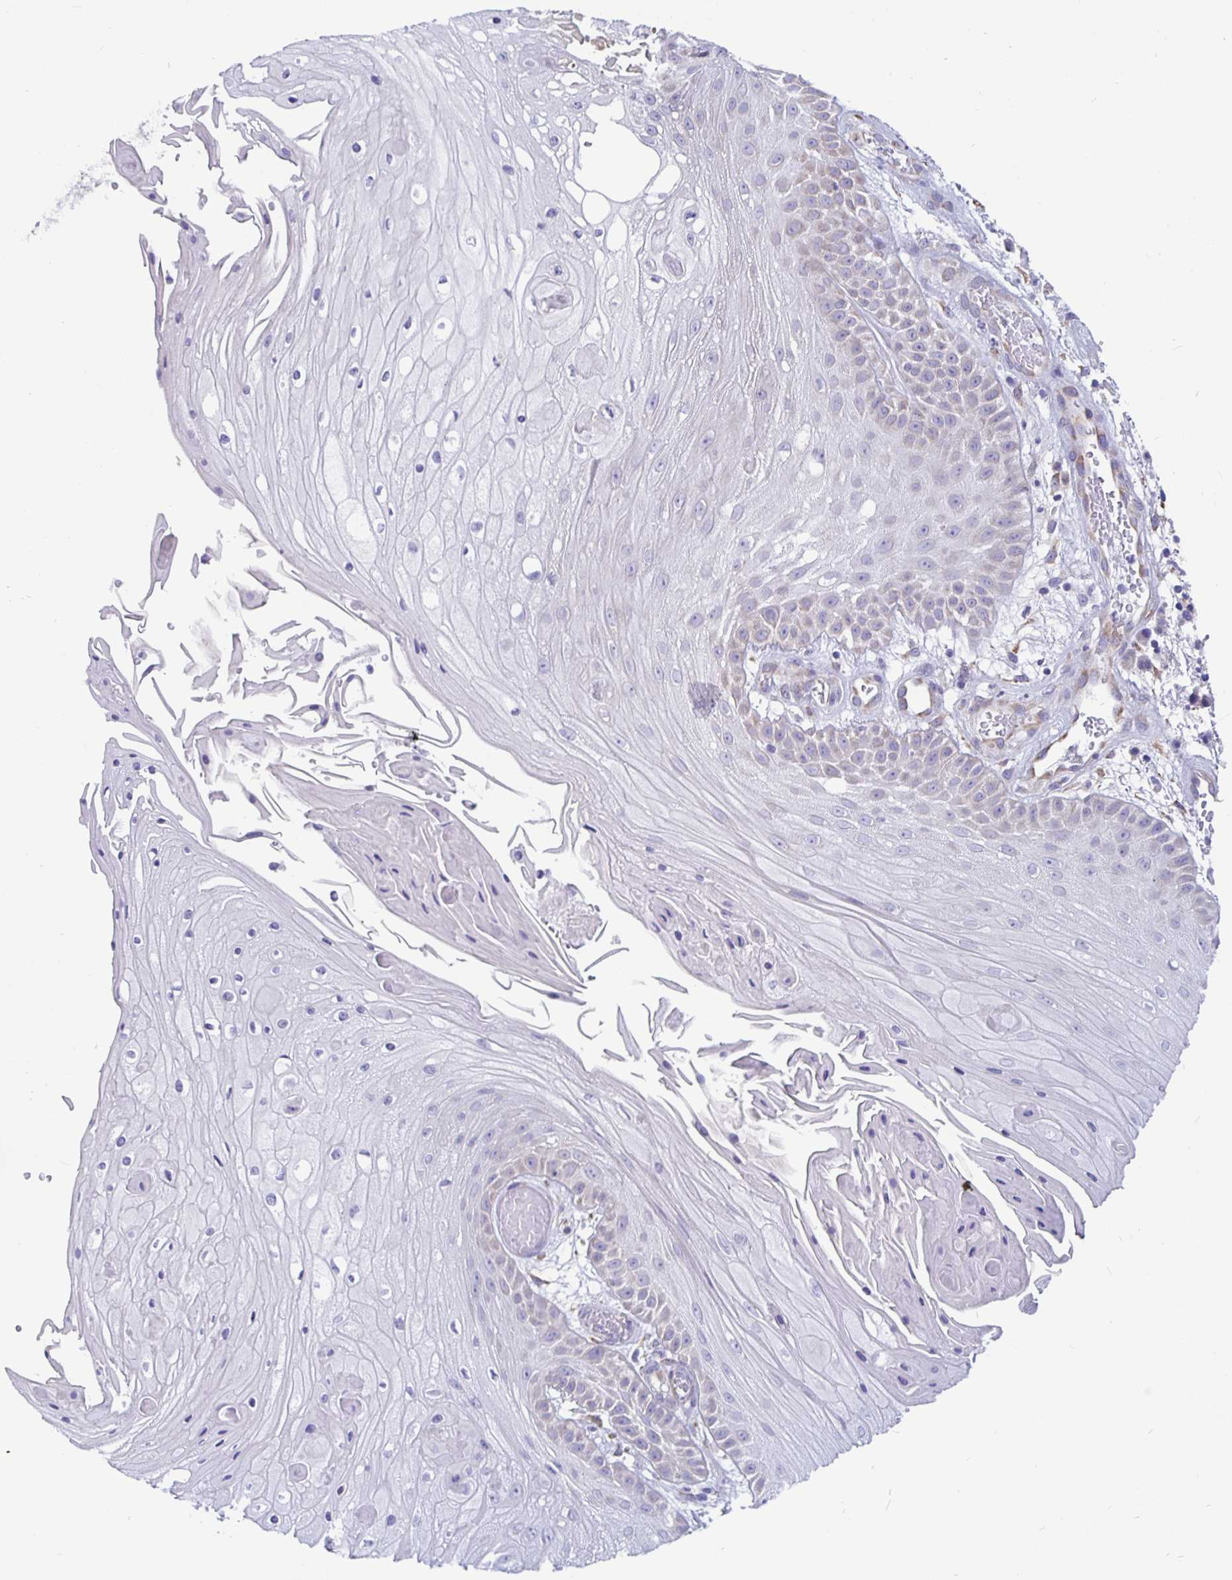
{"staining": {"intensity": "negative", "quantity": "none", "location": "none"}, "tissue": "skin cancer", "cell_type": "Tumor cells", "image_type": "cancer", "snomed": [{"axis": "morphology", "description": "Squamous cell carcinoma, NOS"}, {"axis": "topography", "description": "Skin"}], "caption": "The image displays no significant positivity in tumor cells of skin cancer (squamous cell carcinoma). (DAB IHC with hematoxylin counter stain).", "gene": "DNAI2", "patient": {"sex": "male", "age": 70}}